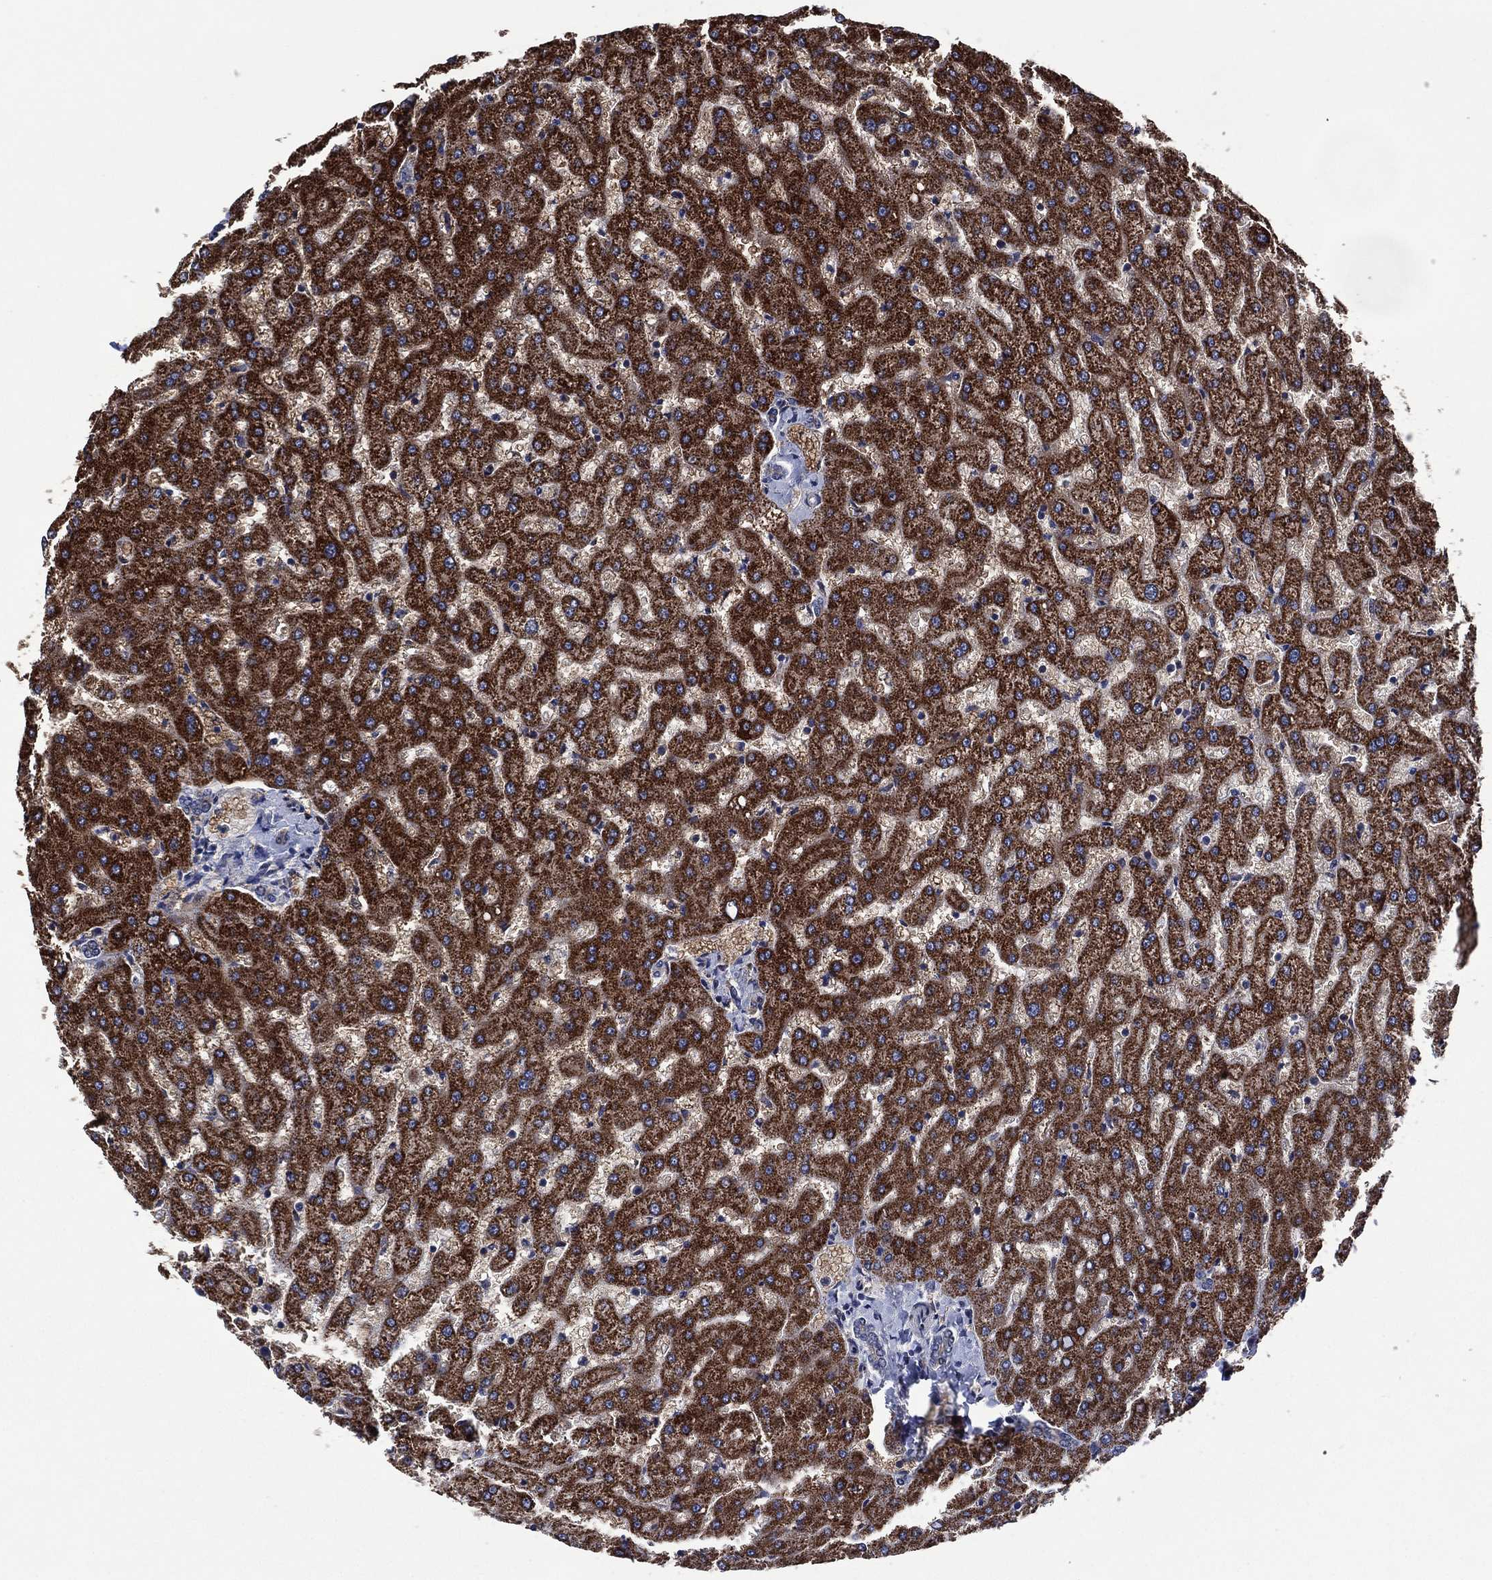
{"staining": {"intensity": "negative", "quantity": "none", "location": "none"}, "tissue": "liver", "cell_type": "Cholangiocytes", "image_type": "normal", "snomed": [{"axis": "morphology", "description": "Normal tissue, NOS"}, {"axis": "topography", "description": "Liver"}], "caption": "Liver stained for a protein using immunohistochemistry (IHC) demonstrates no positivity cholangiocytes.", "gene": "HTD2", "patient": {"sex": "female", "age": 50}}